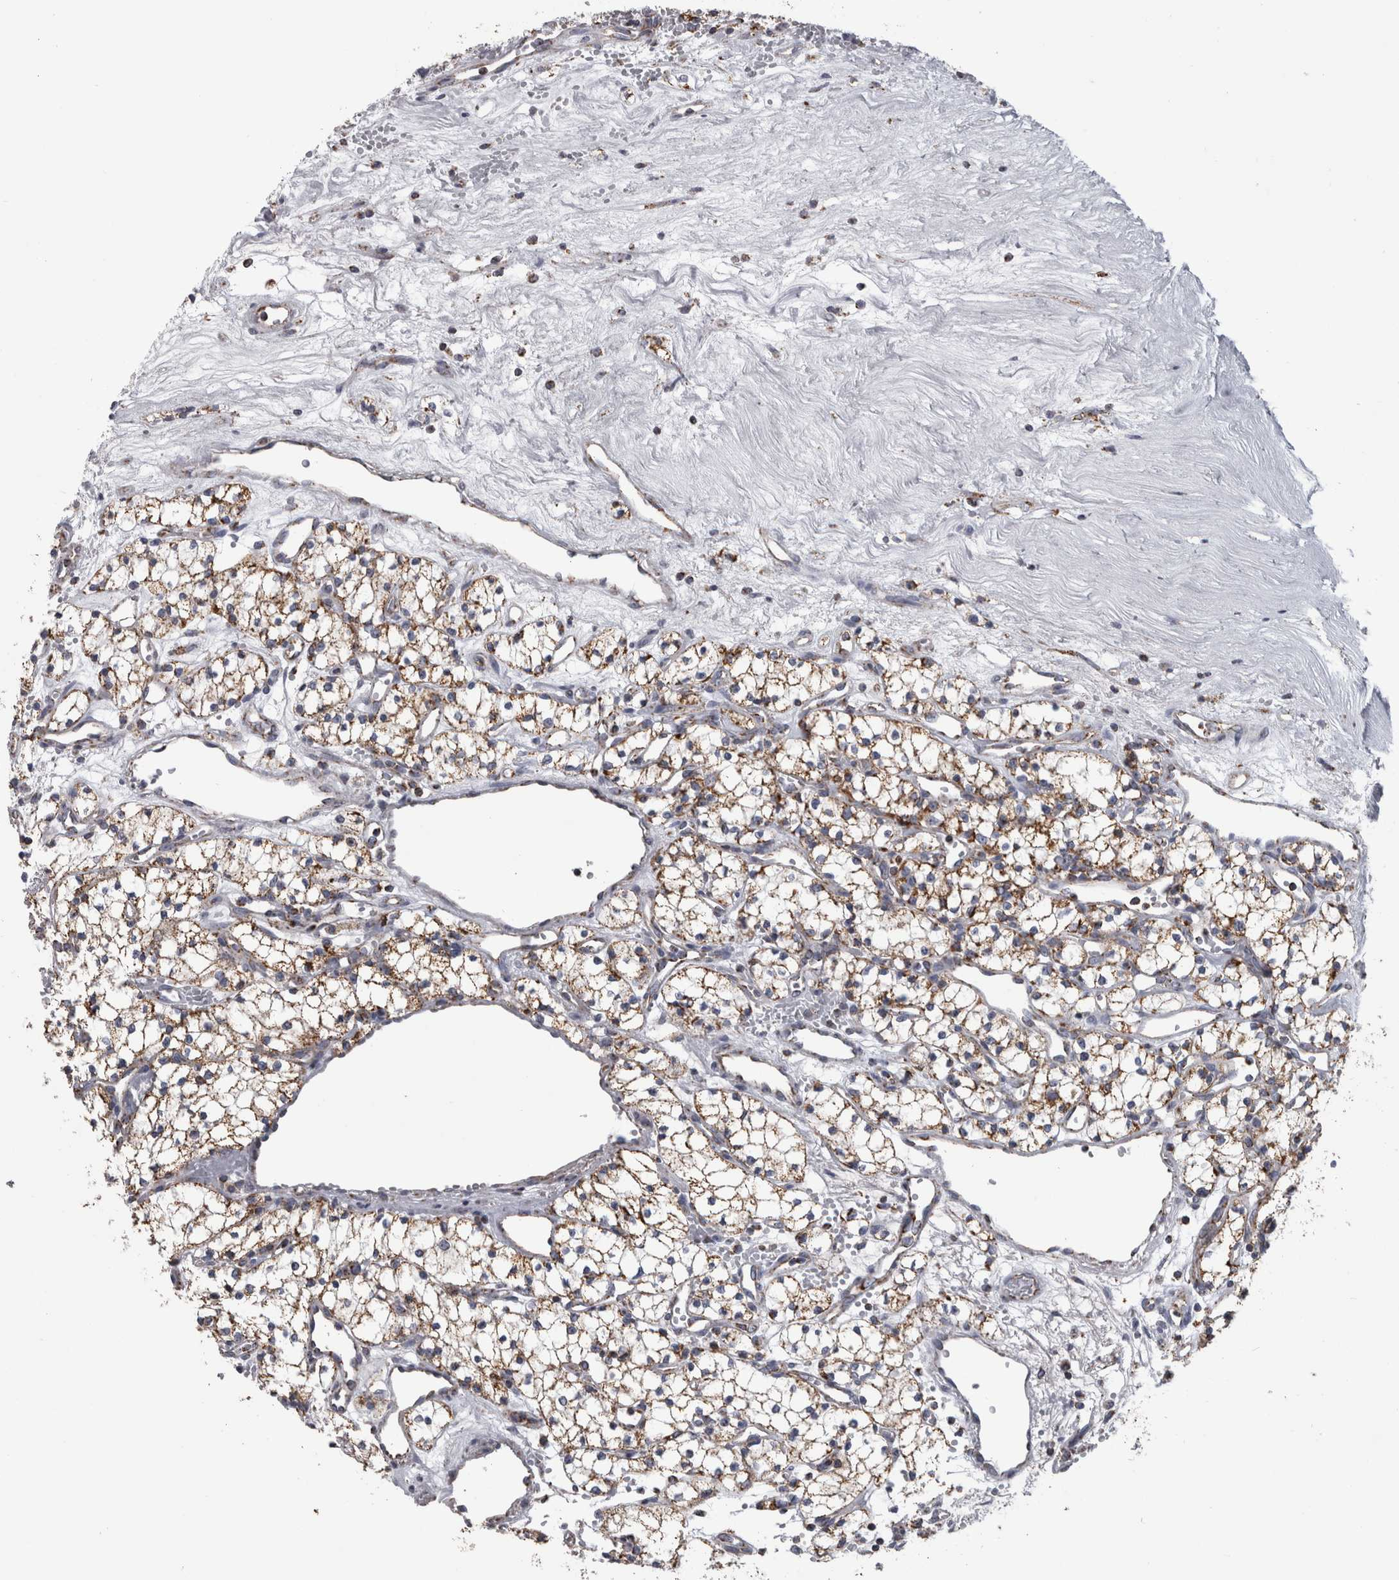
{"staining": {"intensity": "moderate", "quantity": ">75%", "location": "cytoplasmic/membranous"}, "tissue": "renal cancer", "cell_type": "Tumor cells", "image_type": "cancer", "snomed": [{"axis": "morphology", "description": "Adenocarcinoma, NOS"}, {"axis": "topography", "description": "Kidney"}], "caption": "Renal cancer was stained to show a protein in brown. There is medium levels of moderate cytoplasmic/membranous expression in approximately >75% of tumor cells.", "gene": "MDH2", "patient": {"sex": "male", "age": 59}}